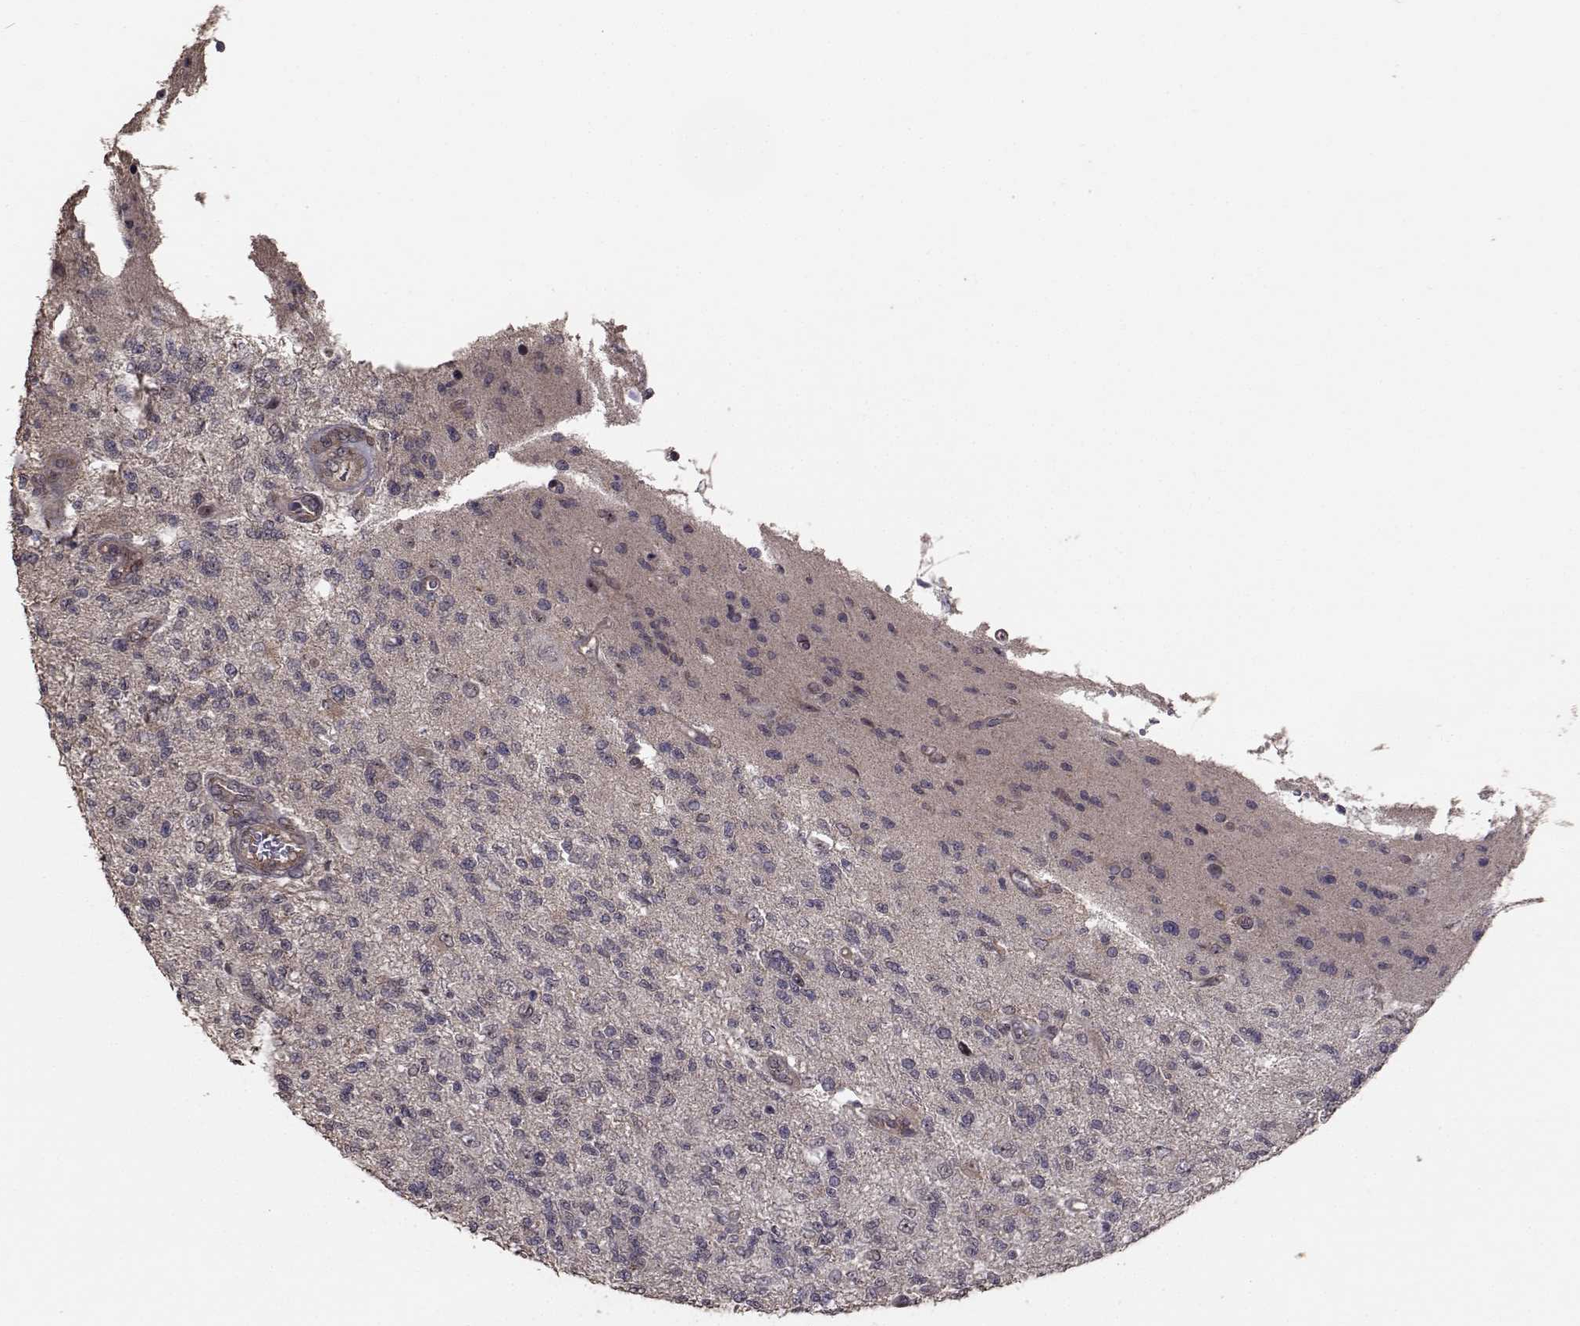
{"staining": {"intensity": "negative", "quantity": "none", "location": "none"}, "tissue": "glioma", "cell_type": "Tumor cells", "image_type": "cancer", "snomed": [{"axis": "morphology", "description": "Glioma, malignant, High grade"}, {"axis": "topography", "description": "Brain"}], "caption": "IHC micrograph of neoplastic tissue: glioma stained with DAB displays no significant protein positivity in tumor cells.", "gene": "TRIP10", "patient": {"sex": "male", "age": 56}}